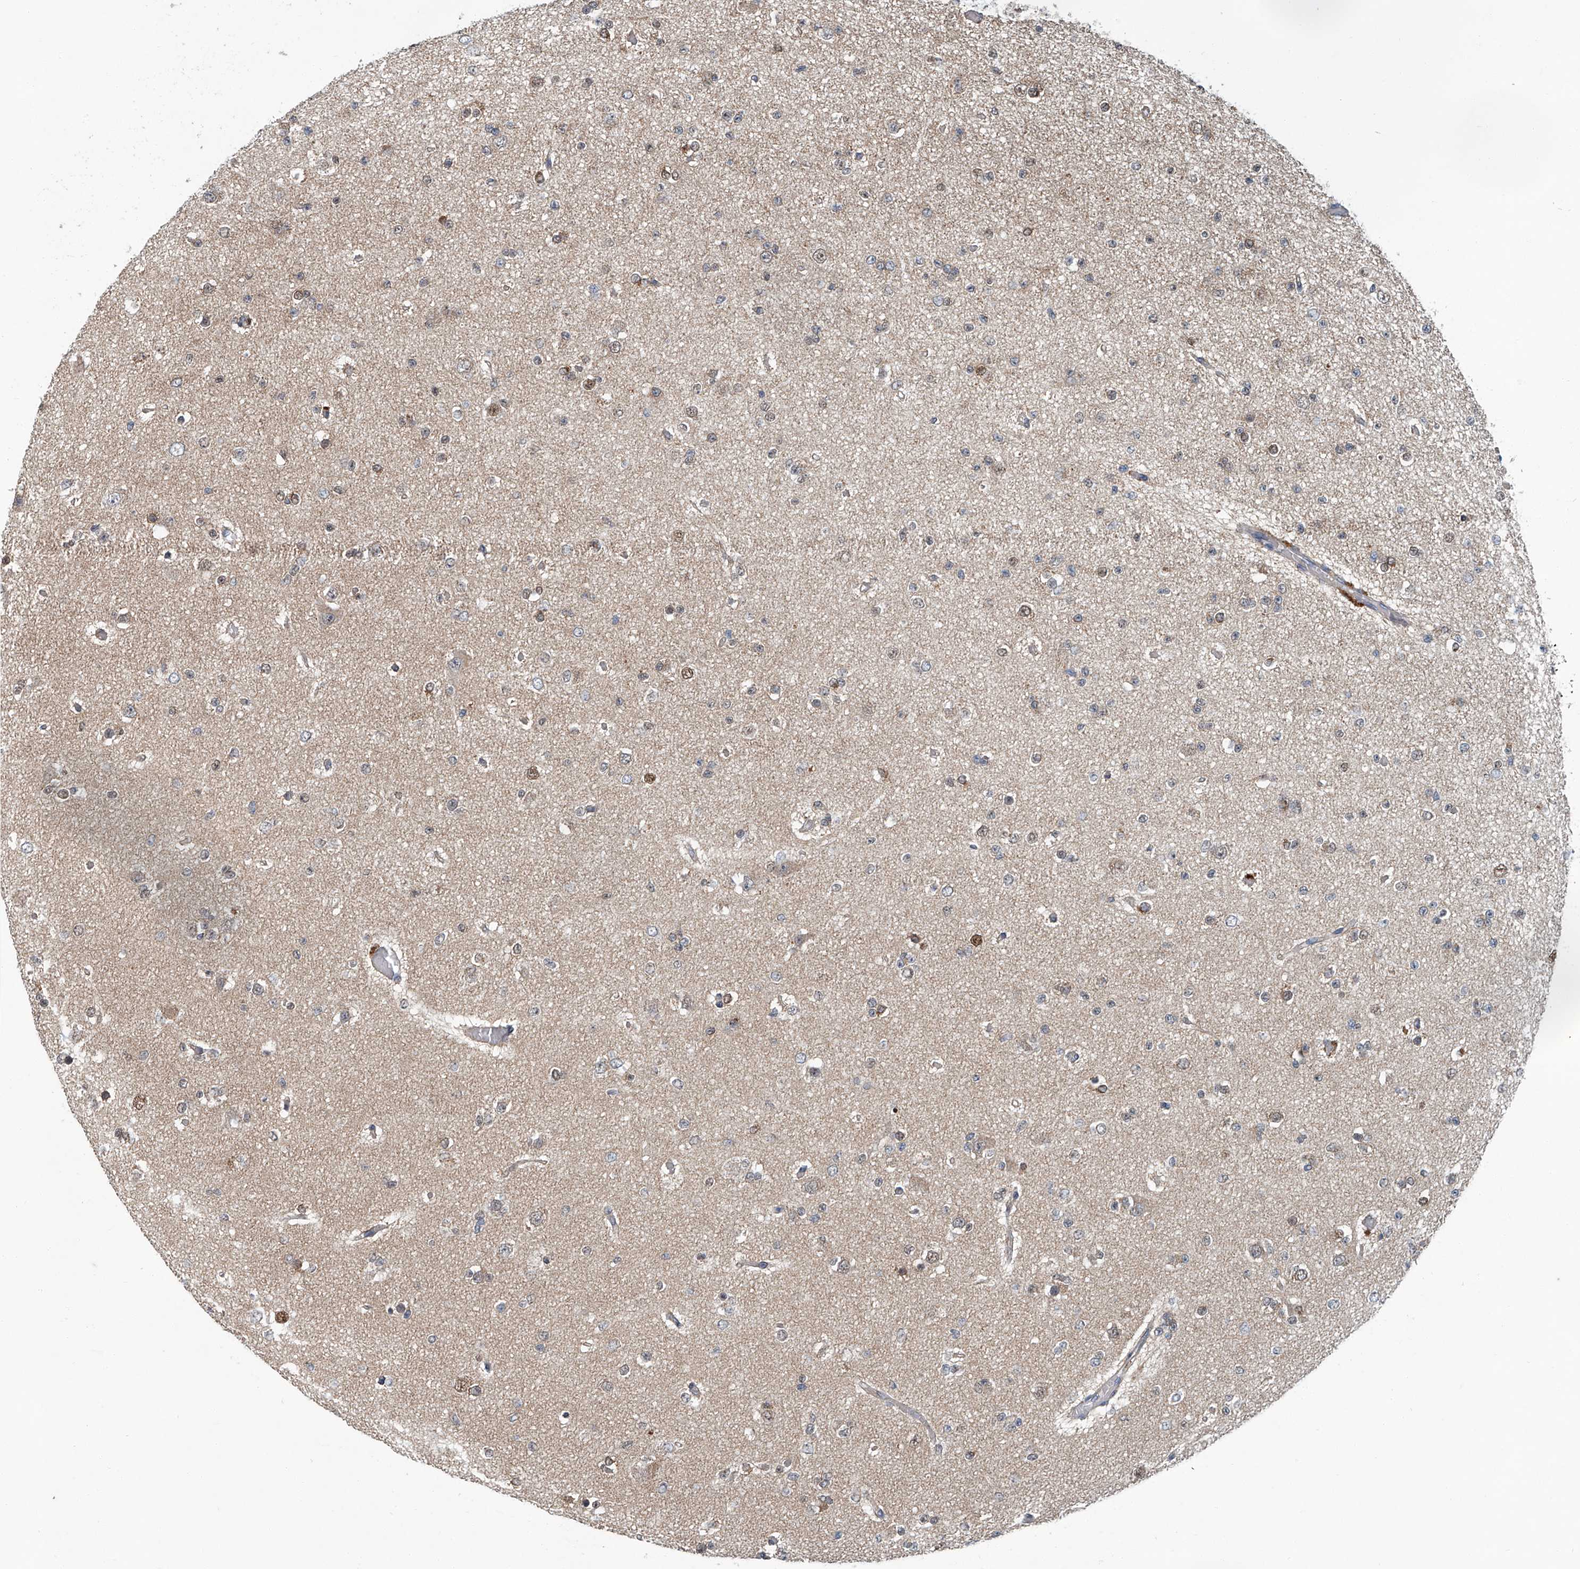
{"staining": {"intensity": "moderate", "quantity": "<25%", "location": "cytoplasmic/membranous,nuclear"}, "tissue": "glioma", "cell_type": "Tumor cells", "image_type": "cancer", "snomed": [{"axis": "morphology", "description": "Glioma, malignant, Low grade"}, {"axis": "topography", "description": "Brain"}], "caption": "Glioma stained with a brown dye shows moderate cytoplasmic/membranous and nuclear positive positivity in about <25% of tumor cells.", "gene": "CLK1", "patient": {"sex": "female", "age": 22}}